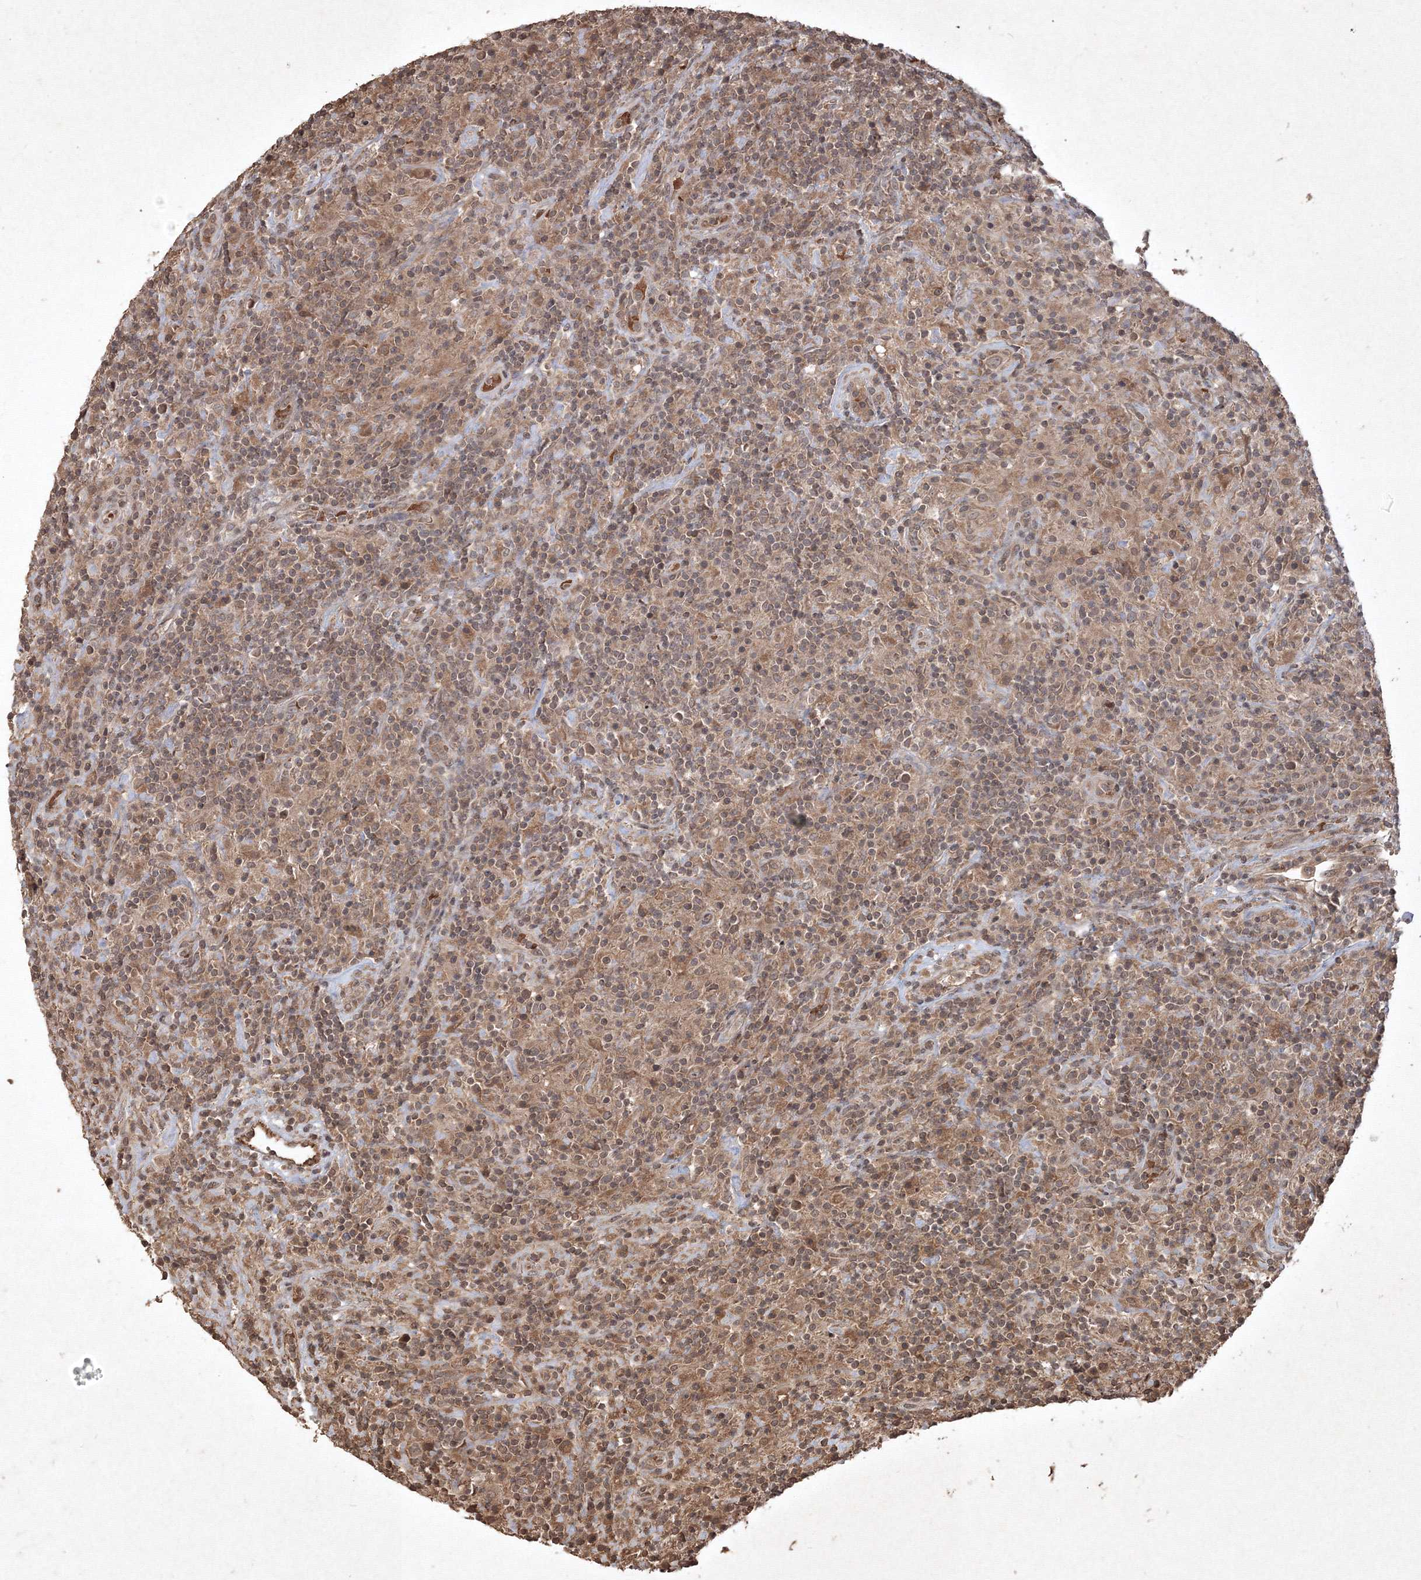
{"staining": {"intensity": "weak", "quantity": ">75%", "location": "cytoplasmic/membranous"}, "tissue": "lymphoma", "cell_type": "Tumor cells", "image_type": "cancer", "snomed": [{"axis": "morphology", "description": "Hodgkin's disease, NOS"}, {"axis": "topography", "description": "Lymph node"}], "caption": "Human lymphoma stained with a protein marker reveals weak staining in tumor cells.", "gene": "PELI3", "patient": {"sex": "male", "age": 70}}